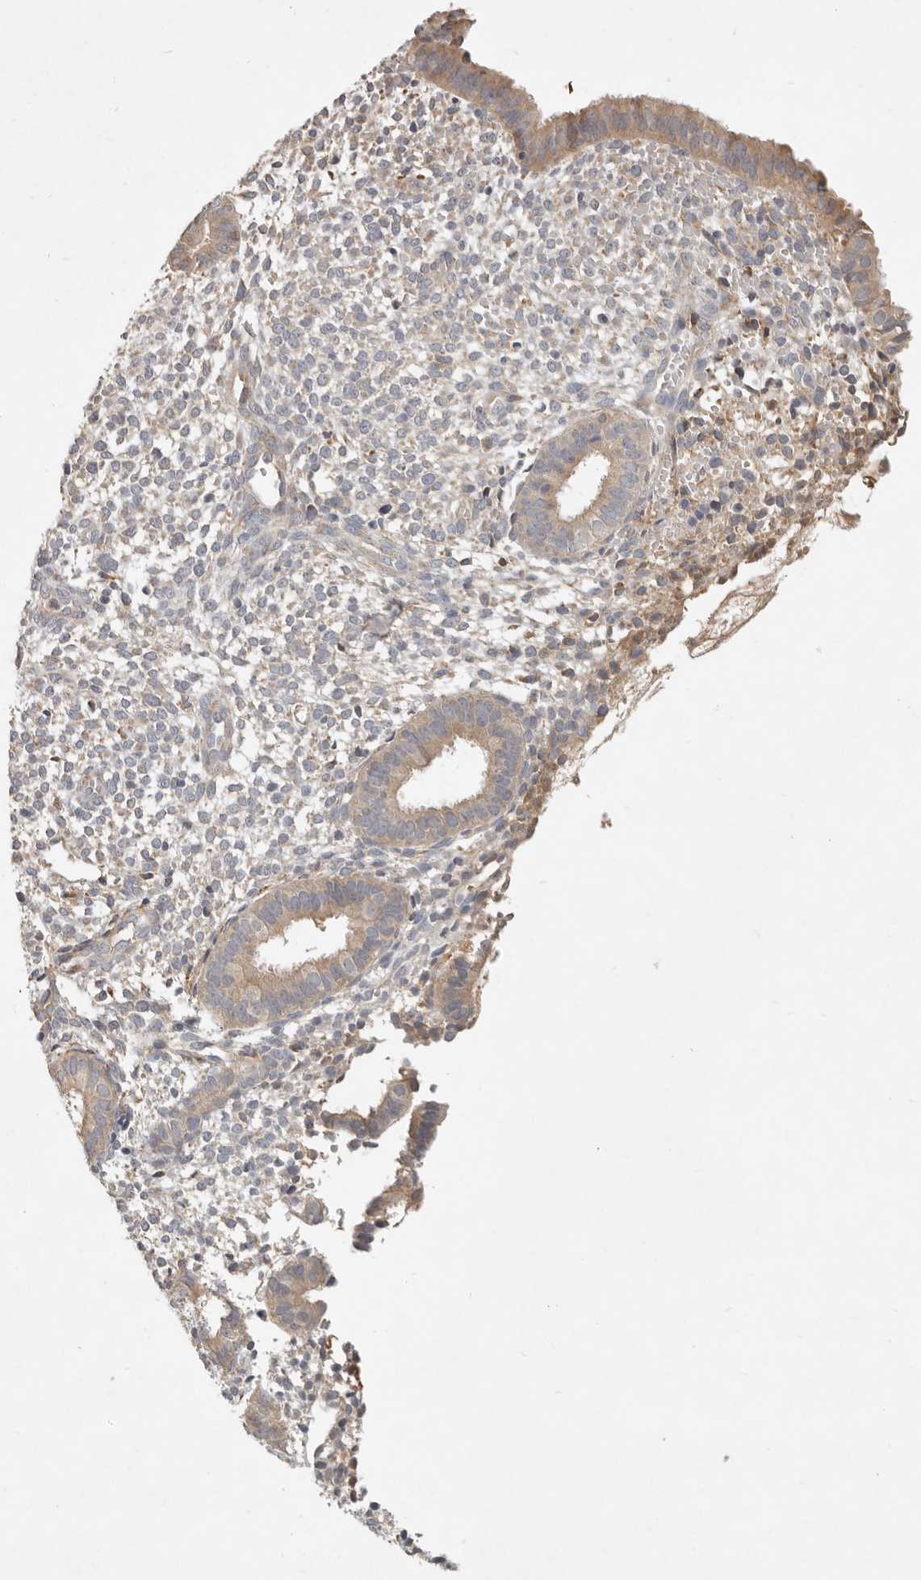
{"staining": {"intensity": "negative", "quantity": "none", "location": "none"}, "tissue": "endometrium", "cell_type": "Cells in endometrial stroma", "image_type": "normal", "snomed": [{"axis": "morphology", "description": "Normal tissue, NOS"}, {"axis": "topography", "description": "Endometrium"}], "caption": "The micrograph exhibits no staining of cells in endometrial stroma in benign endometrium. (Stains: DAB (3,3'-diaminobenzidine) immunohistochemistry (IHC) with hematoxylin counter stain, Microscopy: brightfield microscopy at high magnification).", "gene": "ARHGEF10L", "patient": {"sex": "female", "age": 46}}